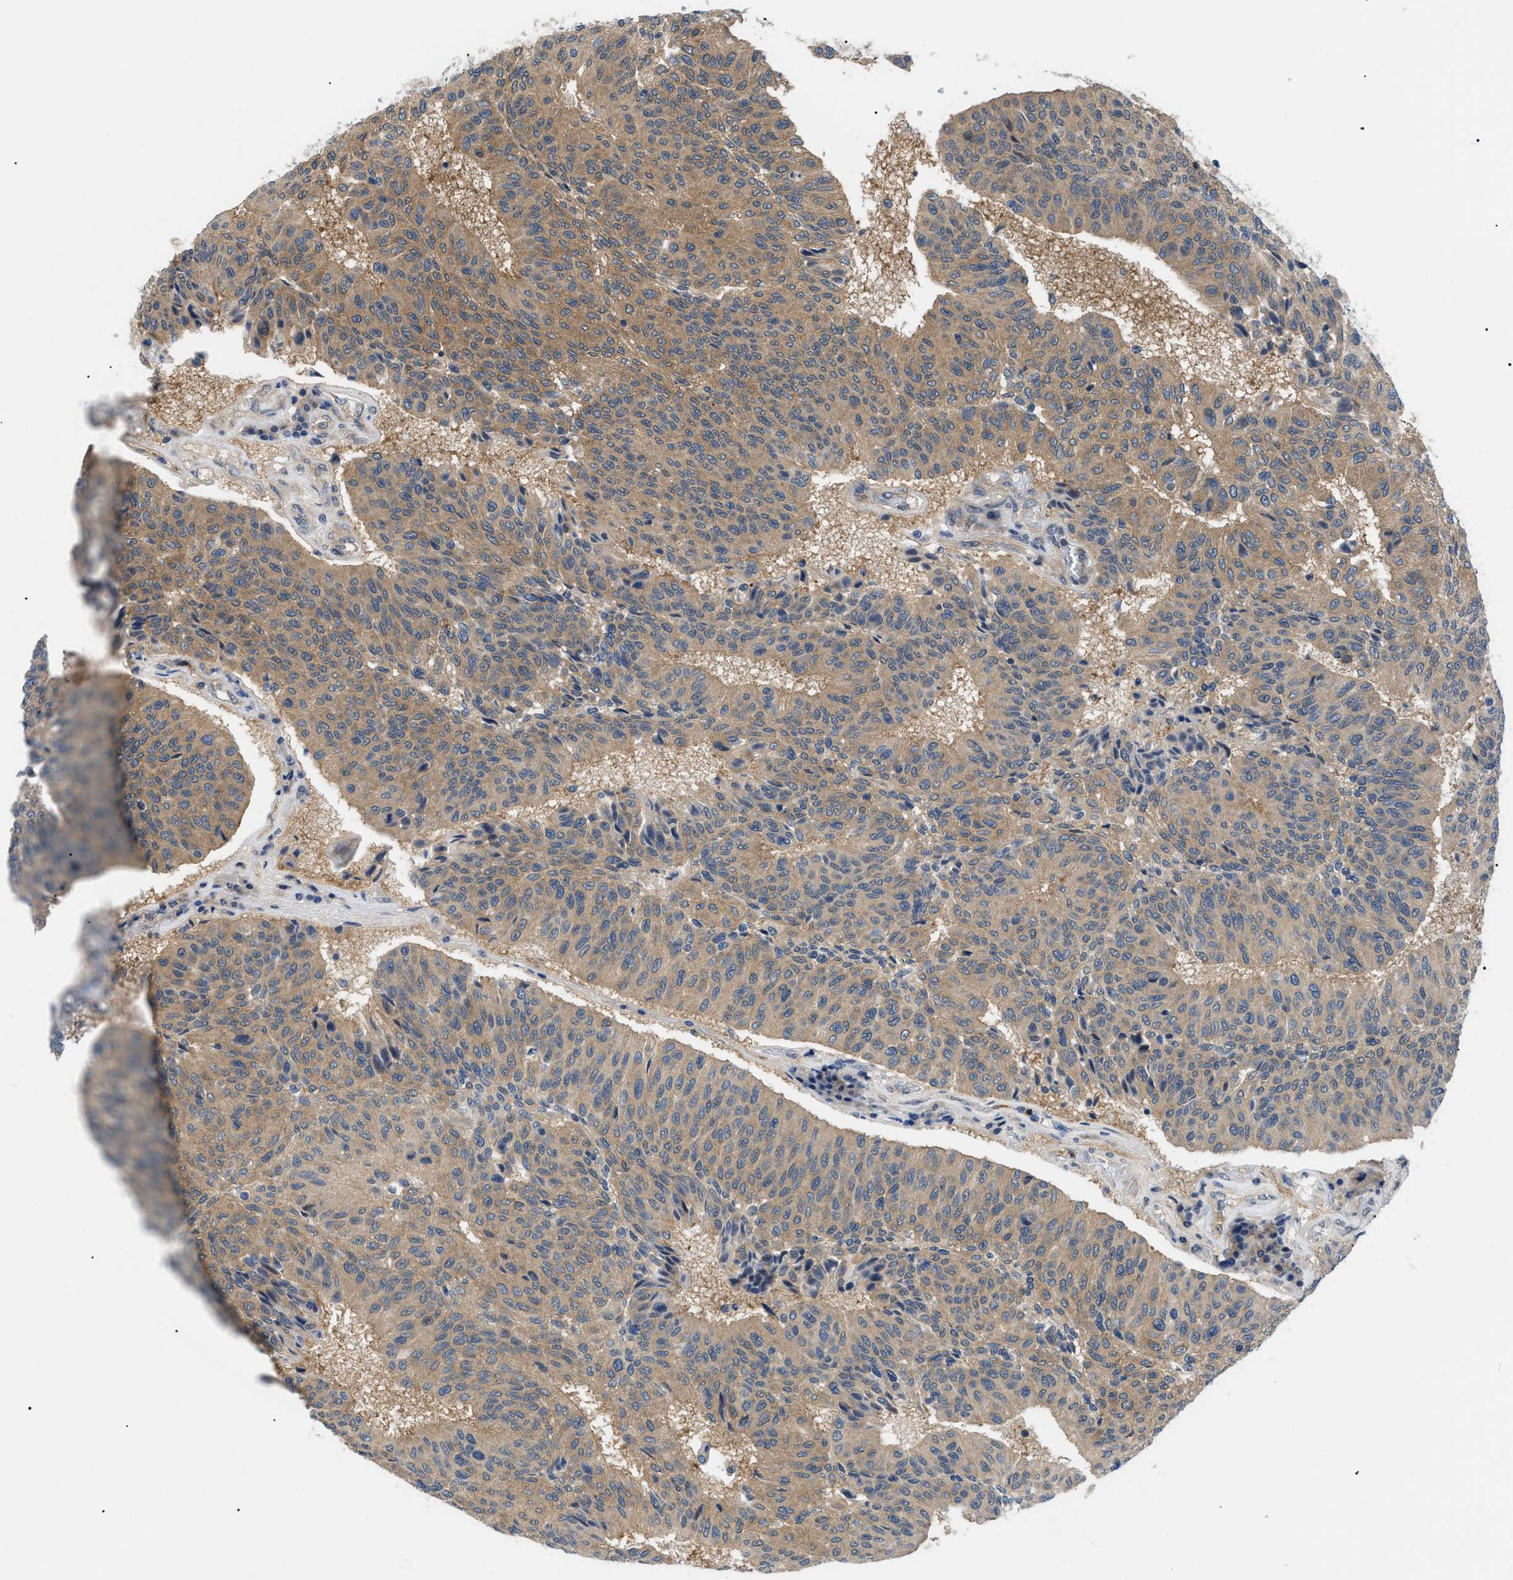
{"staining": {"intensity": "moderate", "quantity": ">75%", "location": "cytoplasmic/membranous"}, "tissue": "urothelial cancer", "cell_type": "Tumor cells", "image_type": "cancer", "snomed": [{"axis": "morphology", "description": "Urothelial carcinoma, High grade"}, {"axis": "topography", "description": "Urinary bladder"}], "caption": "Human urothelial carcinoma (high-grade) stained with a brown dye shows moderate cytoplasmic/membranous positive positivity in approximately >75% of tumor cells.", "gene": "RIPK1", "patient": {"sex": "male", "age": 66}}